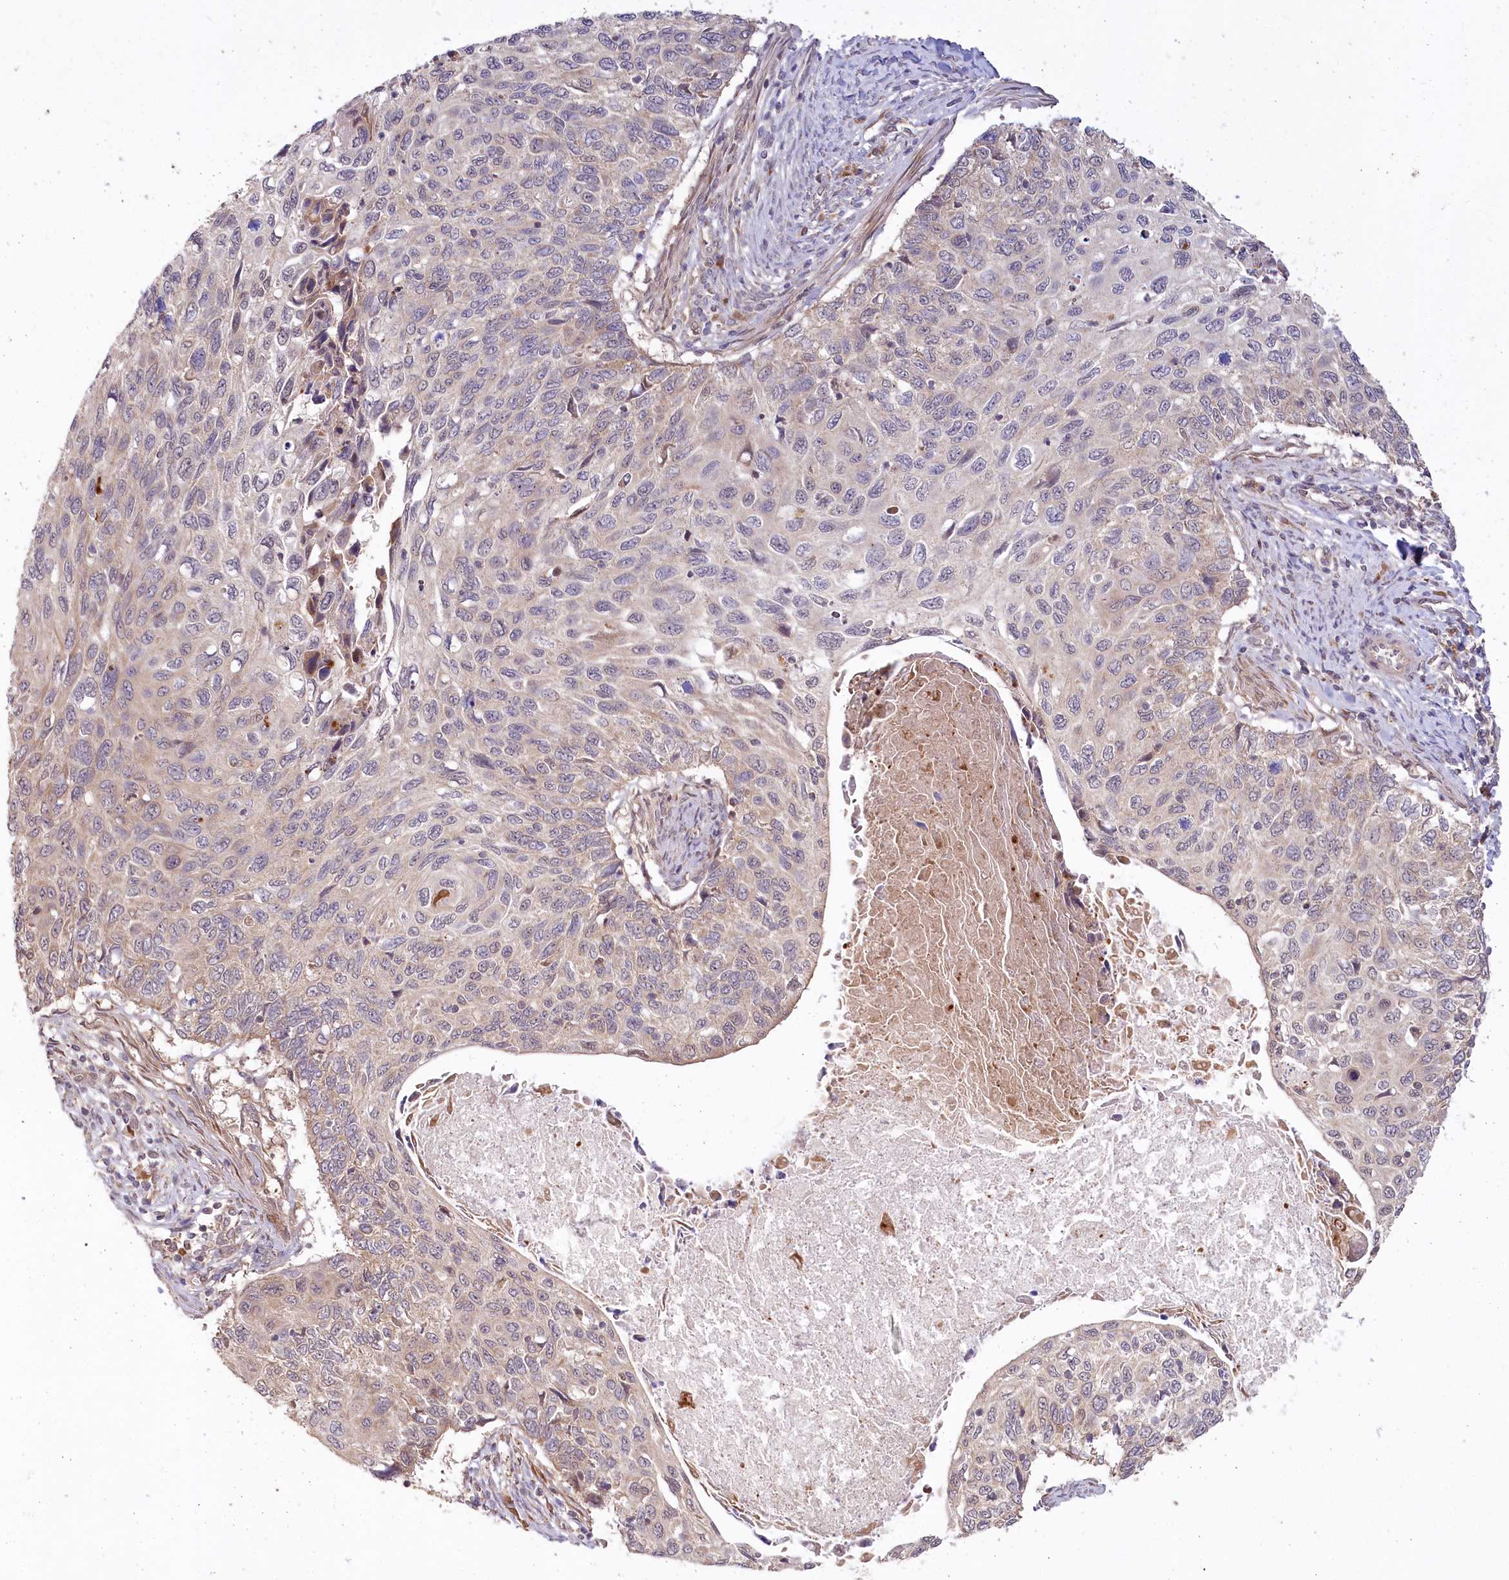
{"staining": {"intensity": "weak", "quantity": "<25%", "location": "cytoplasmic/membranous"}, "tissue": "cervical cancer", "cell_type": "Tumor cells", "image_type": "cancer", "snomed": [{"axis": "morphology", "description": "Squamous cell carcinoma, NOS"}, {"axis": "topography", "description": "Cervix"}], "caption": "Image shows no protein positivity in tumor cells of cervical squamous cell carcinoma tissue.", "gene": "CEP70", "patient": {"sex": "female", "age": 70}}